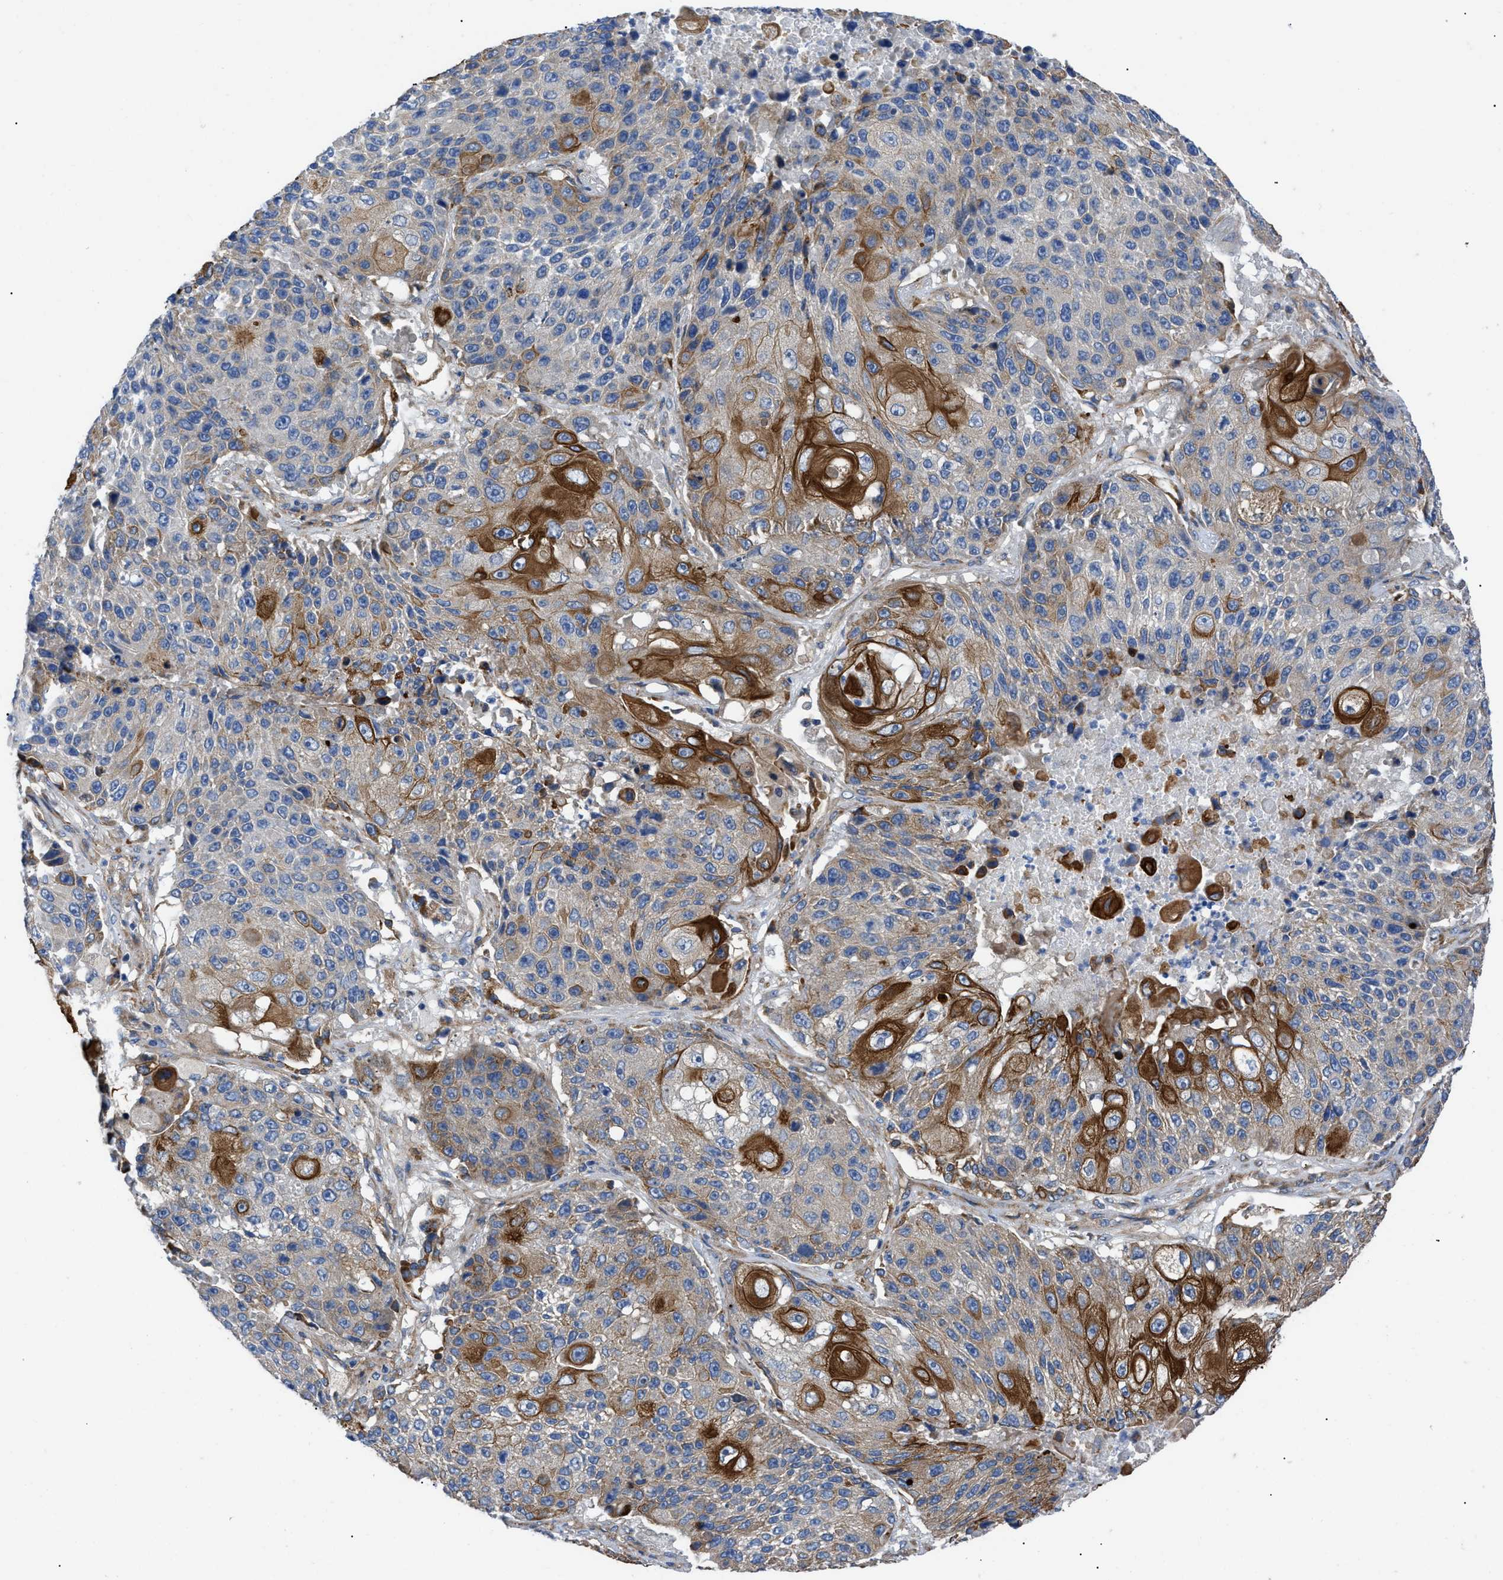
{"staining": {"intensity": "strong", "quantity": "<25%", "location": "cytoplasmic/membranous"}, "tissue": "lung cancer", "cell_type": "Tumor cells", "image_type": "cancer", "snomed": [{"axis": "morphology", "description": "Squamous cell carcinoma, NOS"}, {"axis": "topography", "description": "Lung"}], "caption": "This micrograph displays lung cancer stained with immunohistochemistry to label a protein in brown. The cytoplasmic/membranous of tumor cells show strong positivity for the protein. Nuclei are counter-stained blue.", "gene": "HSPB8", "patient": {"sex": "male", "age": 61}}